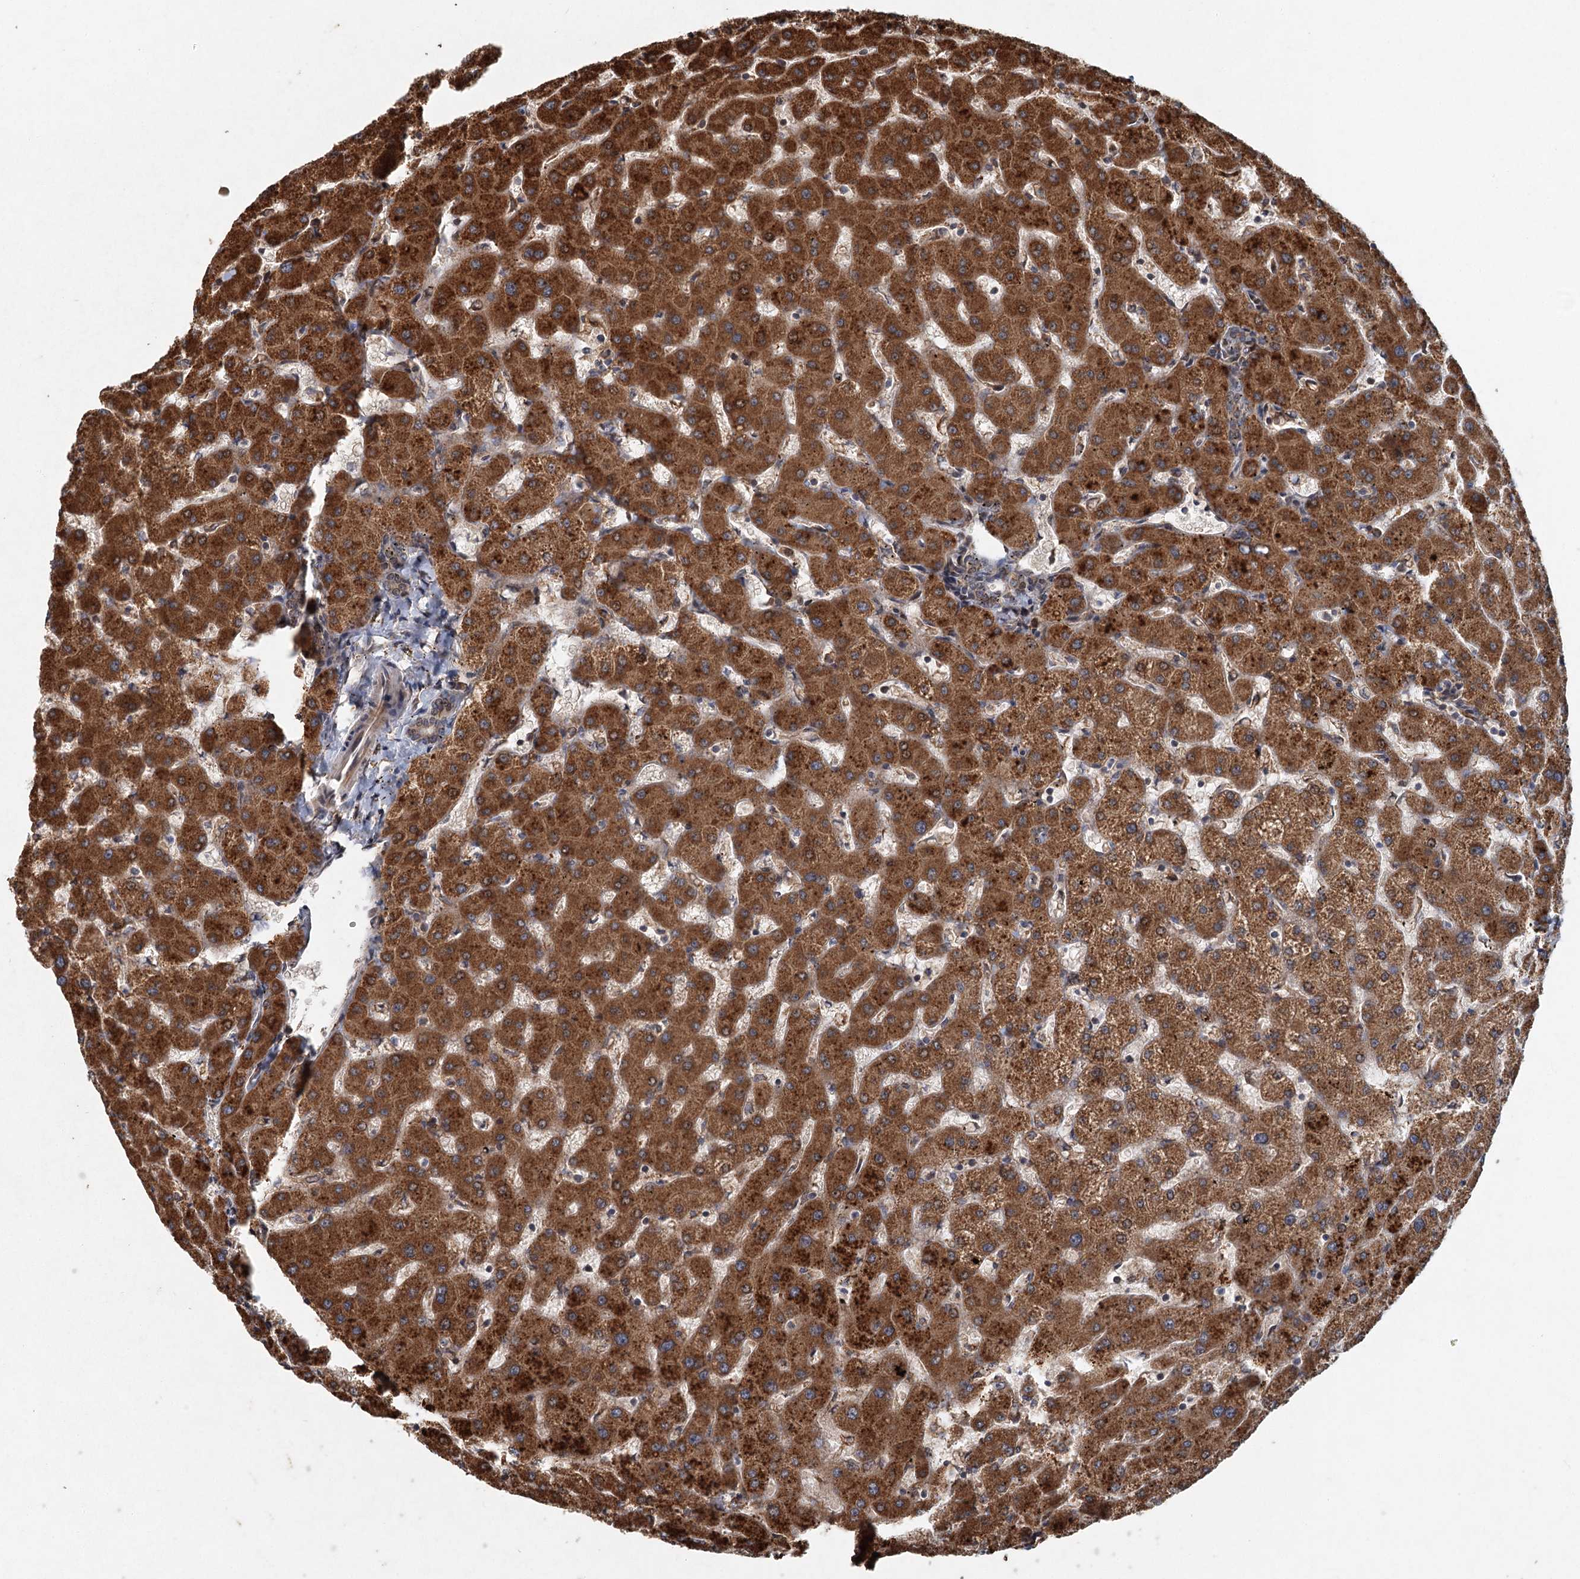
{"staining": {"intensity": "weak", "quantity": ">75%", "location": "cytoplasmic/membranous"}, "tissue": "liver", "cell_type": "Cholangiocytes", "image_type": "normal", "snomed": [{"axis": "morphology", "description": "Normal tissue, NOS"}, {"axis": "topography", "description": "Liver"}], "caption": "DAB immunohistochemical staining of unremarkable liver displays weak cytoplasmic/membranous protein positivity in approximately >75% of cholangiocytes. (Brightfield microscopy of DAB IHC at high magnification).", "gene": "SRPX2", "patient": {"sex": "female", "age": 63}}